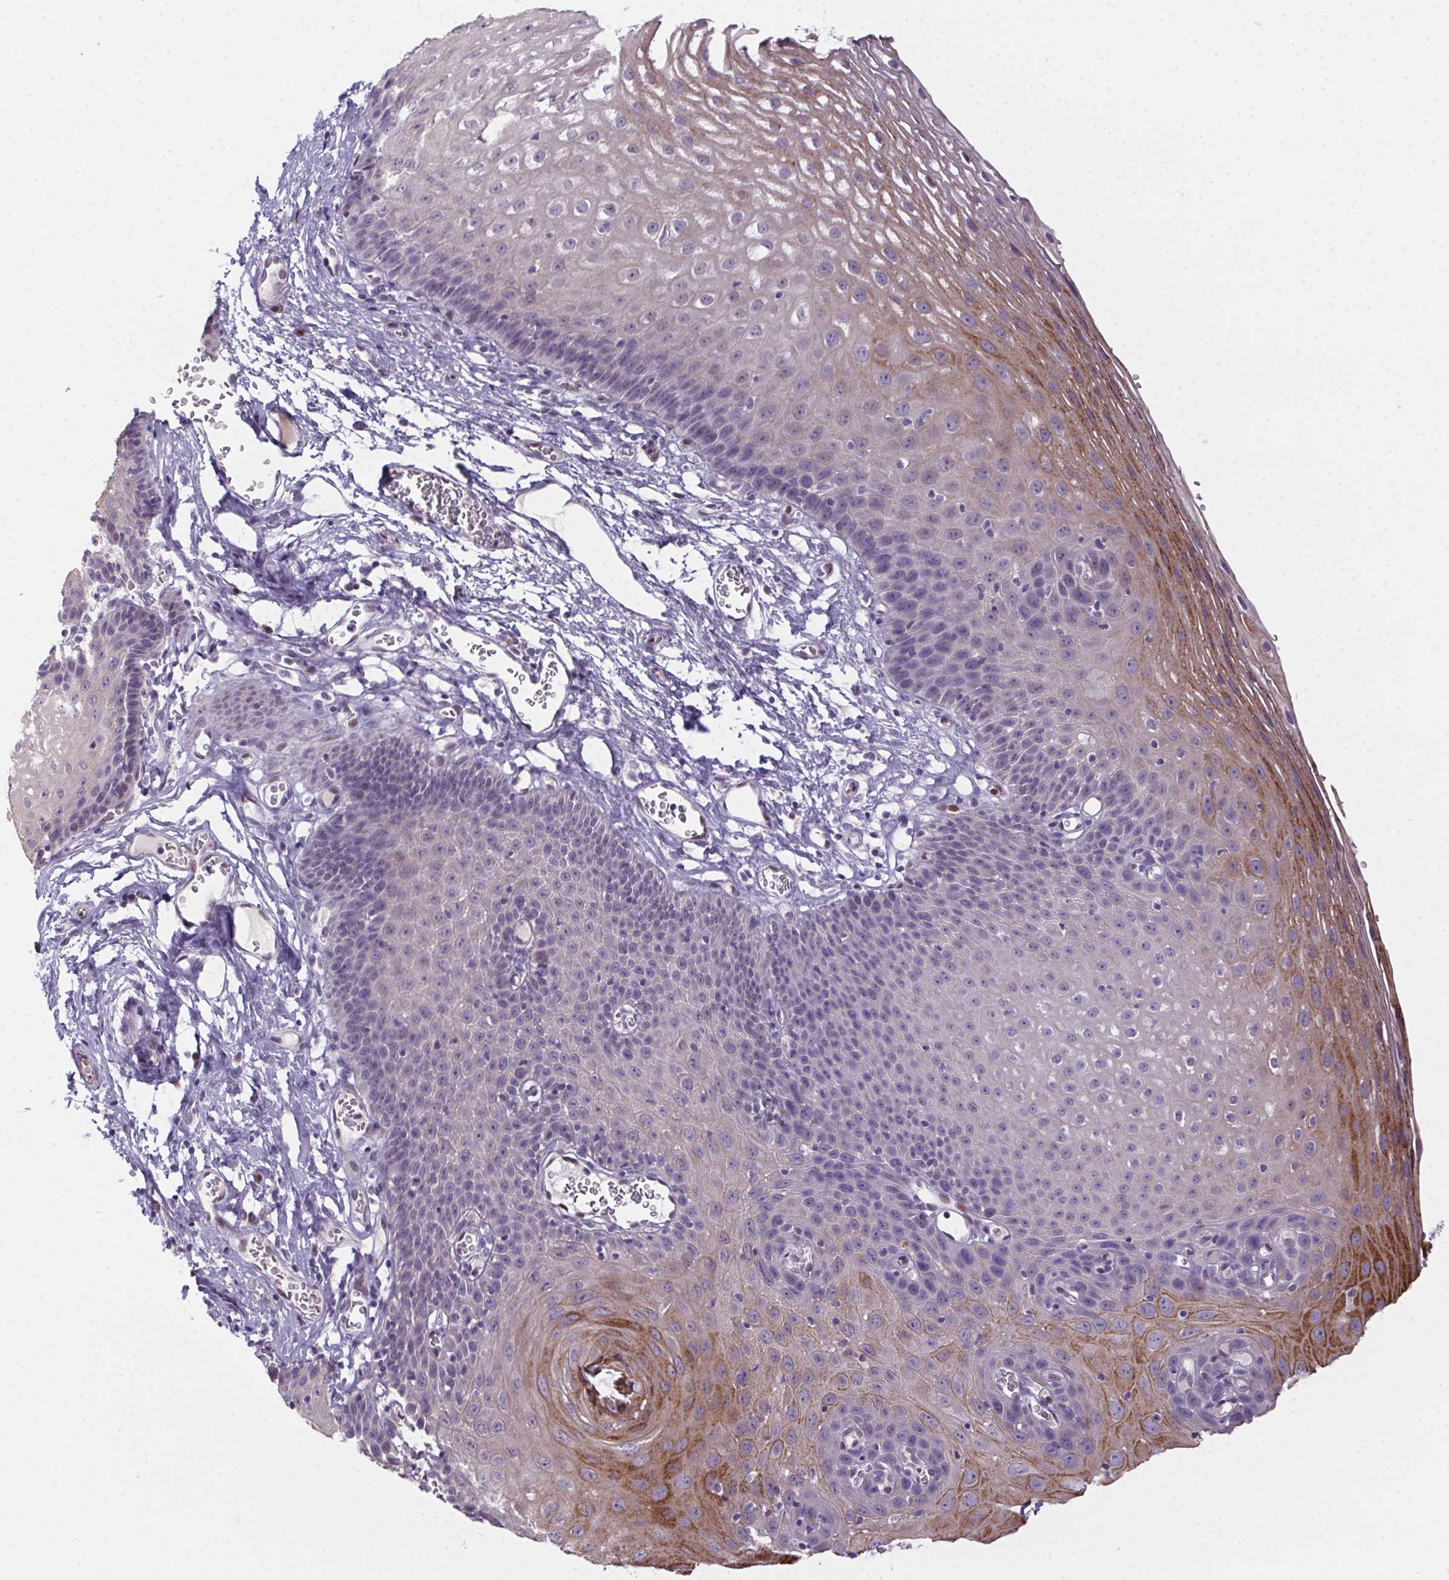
{"staining": {"intensity": "moderate", "quantity": "<25%", "location": "cytoplasmic/membranous"}, "tissue": "esophagus", "cell_type": "Squamous epithelial cells", "image_type": "normal", "snomed": [{"axis": "morphology", "description": "Normal tissue, NOS"}, {"axis": "topography", "description": "Esophagus"}], "caption": "Esophagus stained with IHC reveals moderate cytoplasmic/membranous positivity in about <25% of squamous epithelial cells. (DAB (3,3'-diaminobenzidine) = brown stain, brightfield microscopy at high magnification).", "gene": "SP9", "patient": {"sex": "male", "age": 72}}